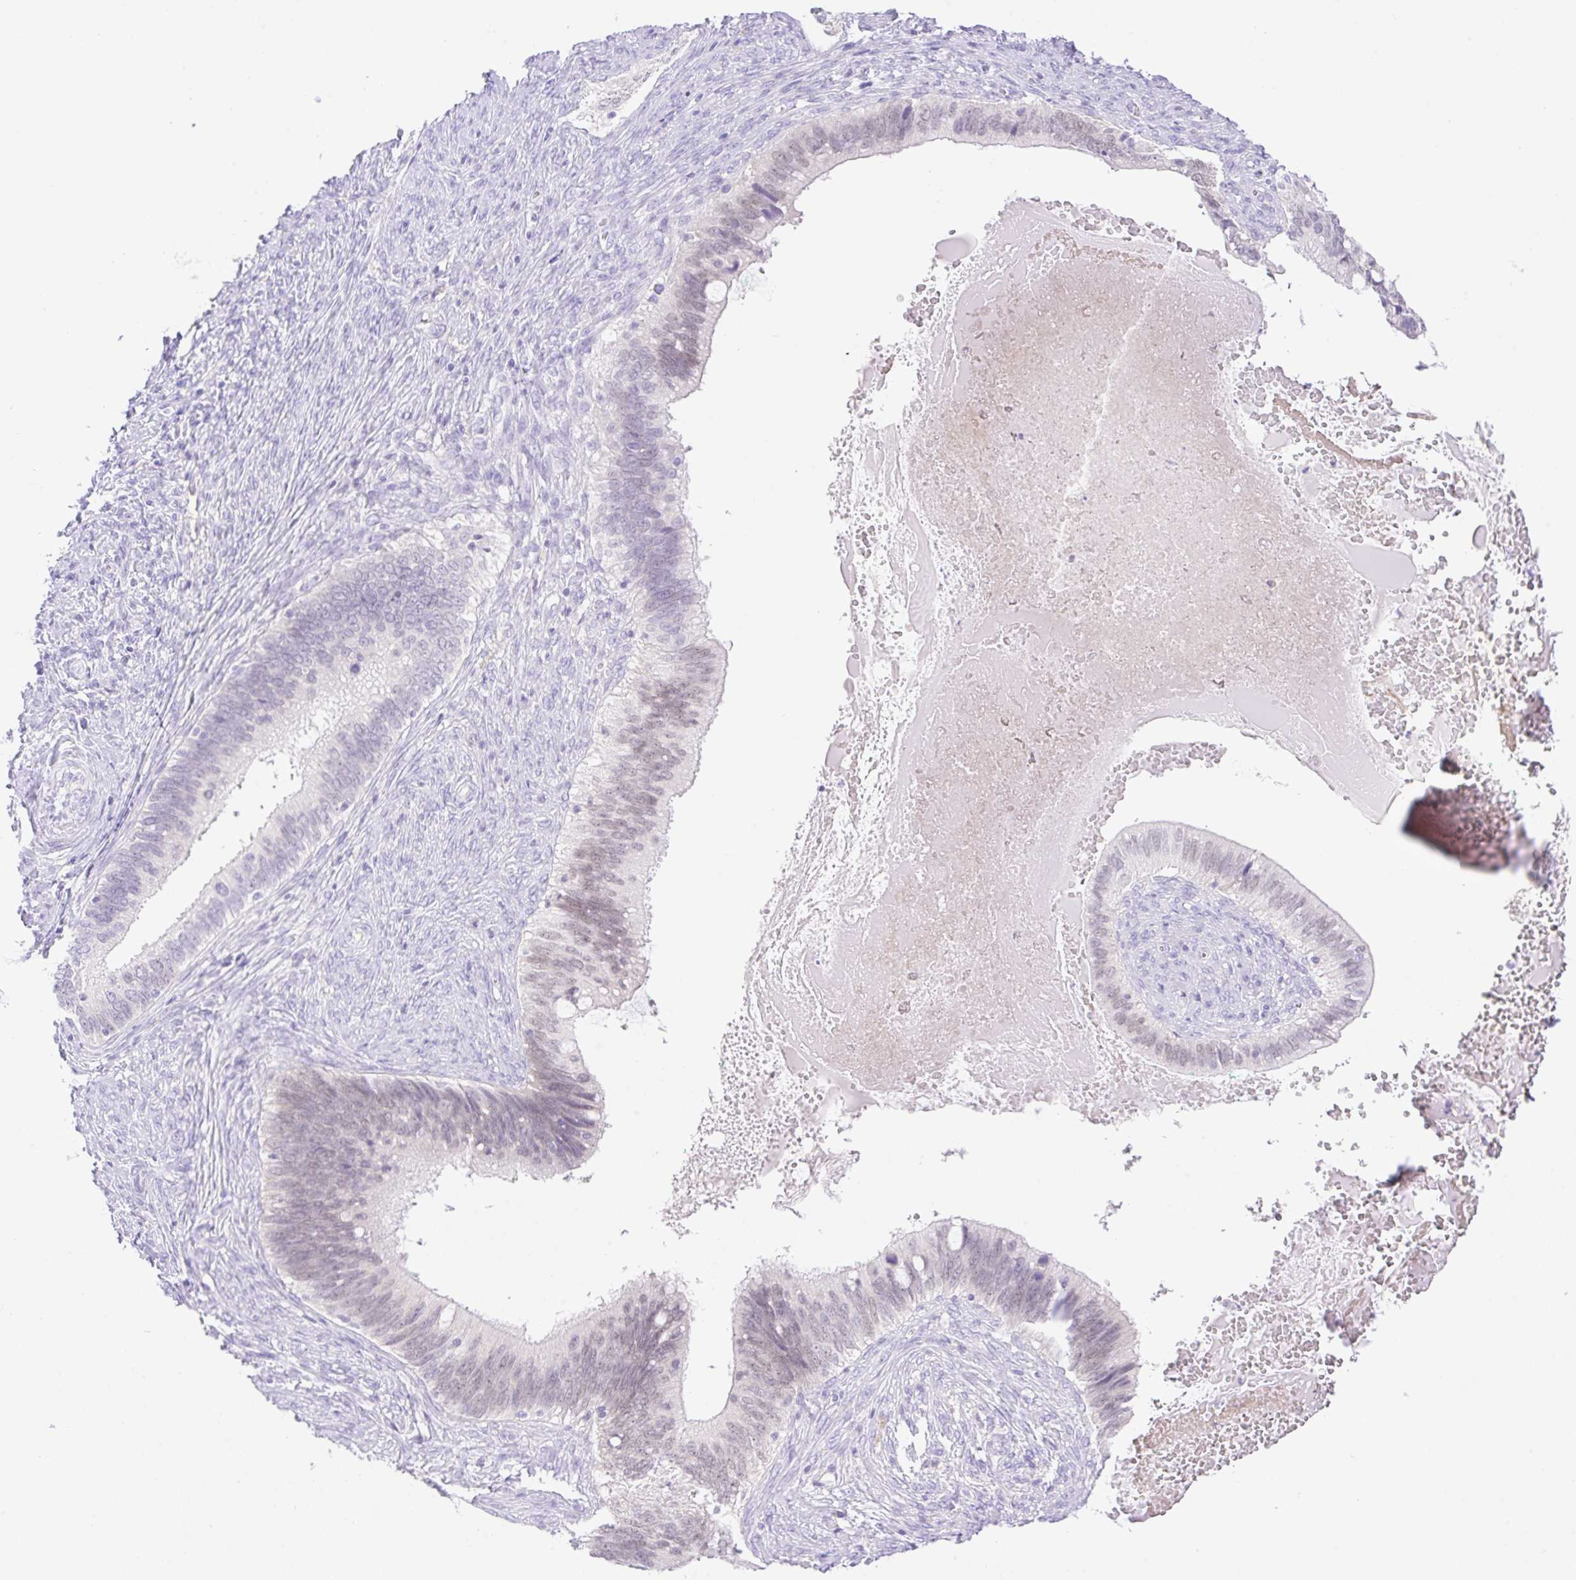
{"staining": {"intensity": "moderate", "quantity": "25%-75%", "location": "nuclear"}, "tissue": "cervical cancer", "cell_type": "Tumor cells", "image_type": "cancer", "snomed": [{"axis": "morphology", "description": "Adenocarcinoma, NOS"}, {"axis": "topography", "description": "Cervix"}], "caption": "A histopathology image of human cervical cancer (adenocarcinoma) stained for a protein exhibits moderate nuclear brown staining in tumor cells.", "gene": "CDX1", "patient": {"sex": "female", "age": 42}}